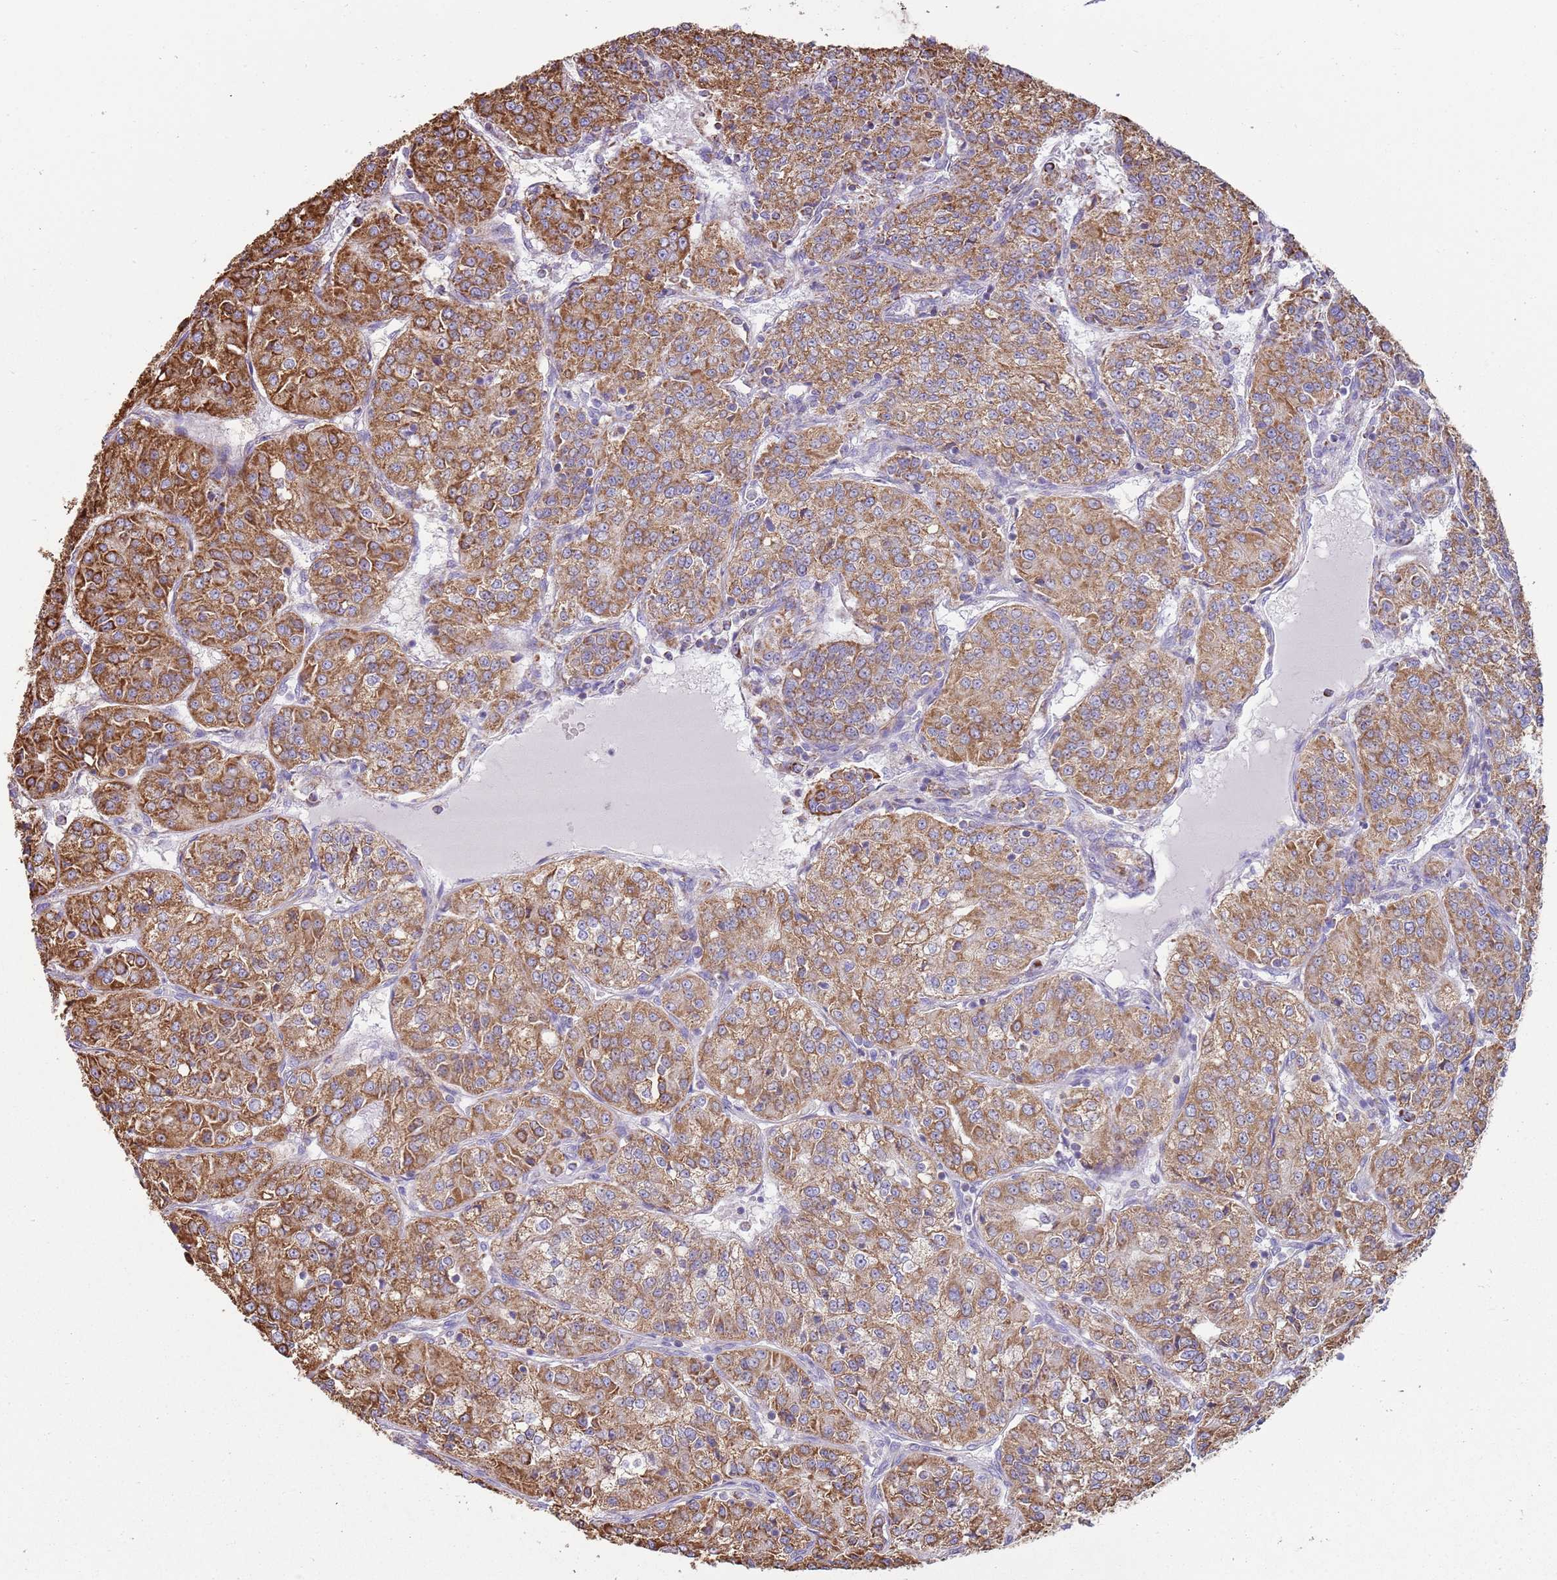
{"staining": {"intensity": "strong", "quantity": ">75%", "location": "cytoplasmic/membranous"}, "tissue": "renal cancer", "cell_type": "Tumor cells", "image_type": "cancer", "snomed": [{"axis": "morphology", "description": "Adenocarcinoma, NOS"}, {"axis": "topography", "description": "Kidney"}], "caption": "IHC image of human renal adenocarcinoma stained for a protein (brown), which reveals high levels of strong cytoplasmic/membranous staining in about >75% of tumor cells.", "gene": "TTLL1", "patient": {"sex": "female", "age": 63}}